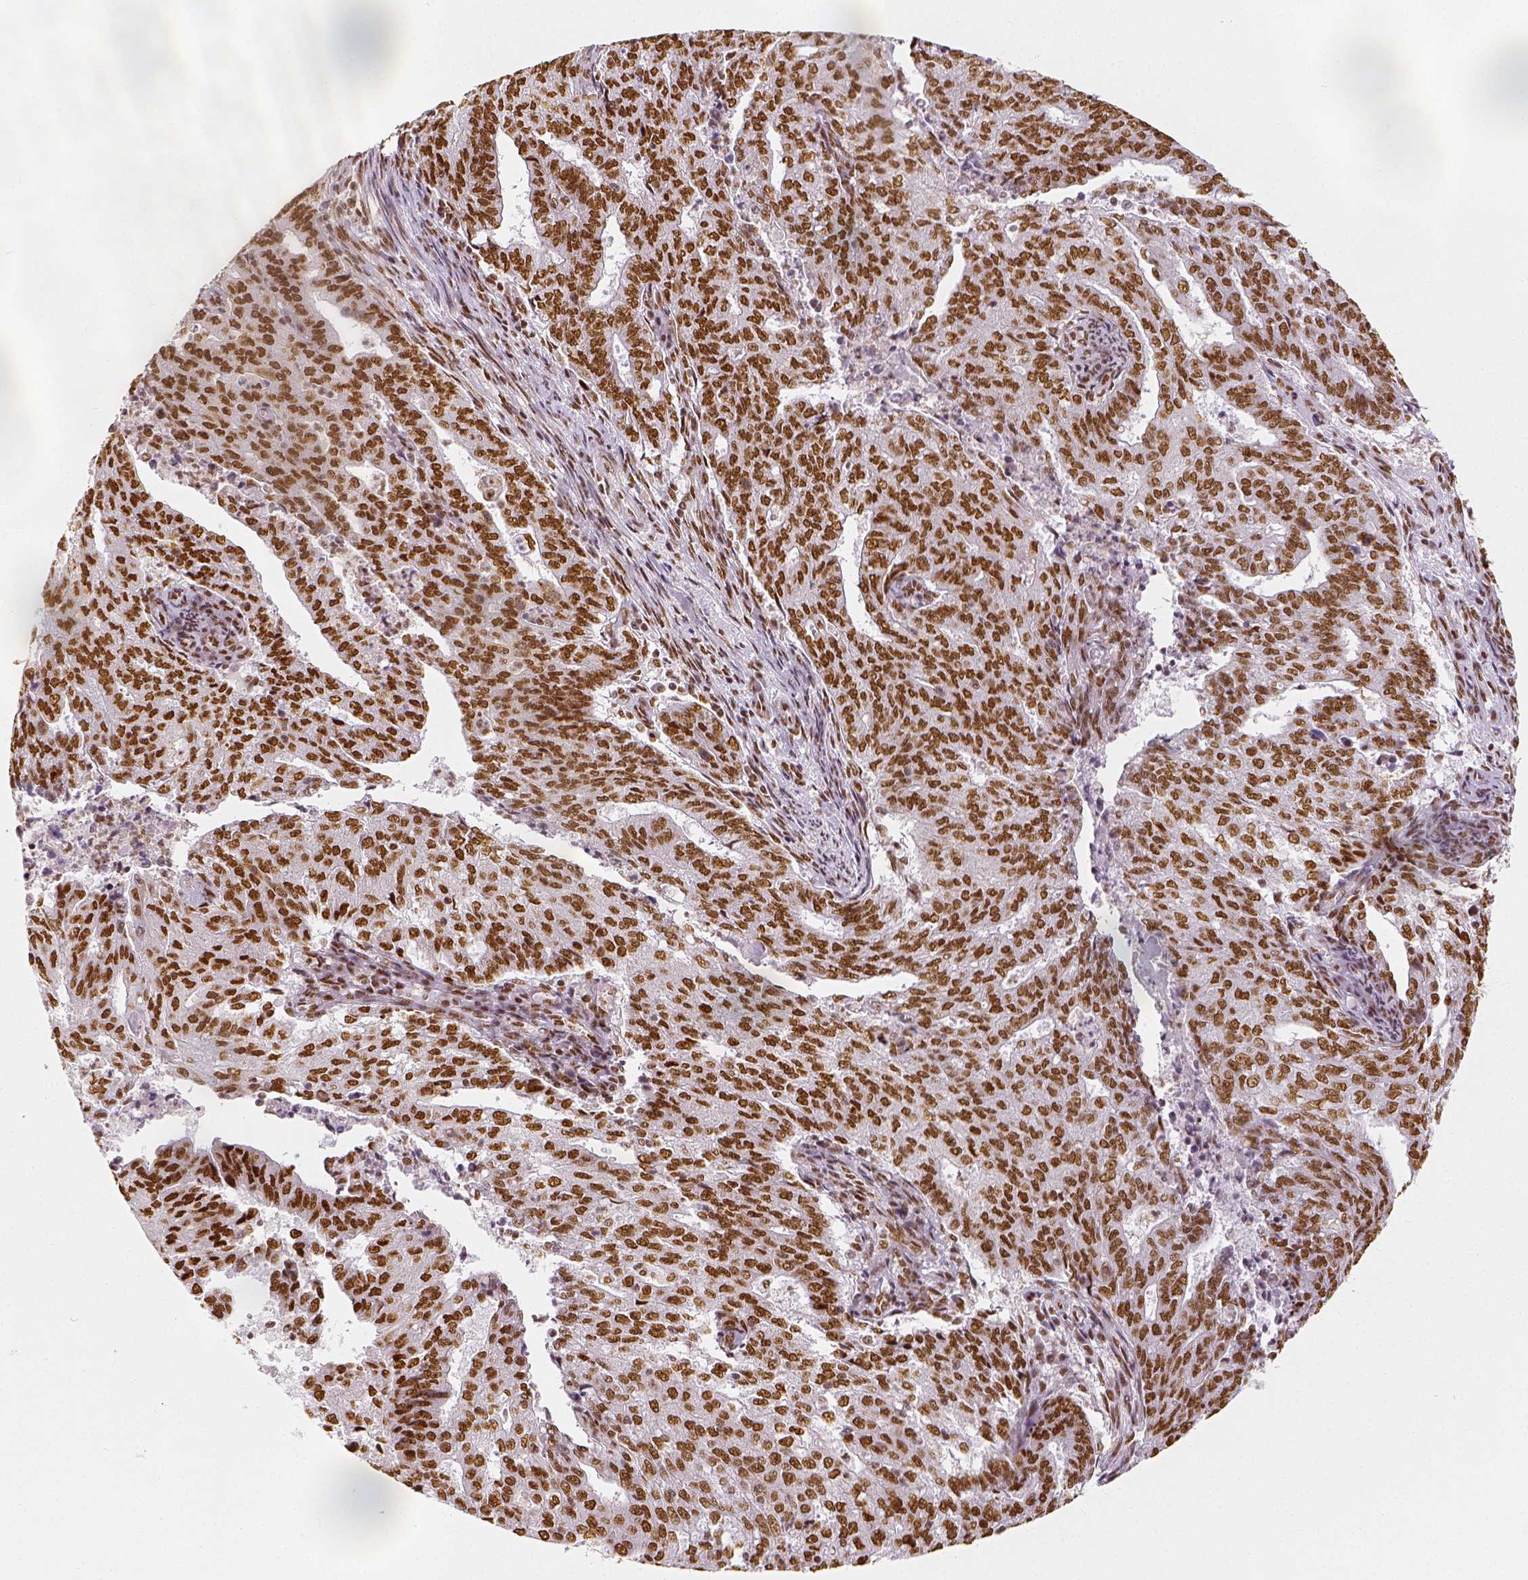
{"staining": {"intensity": "moderate", "quantity": ">75%", "location": "nuclear"}, "tissue": "endometrial cancer", "cell_type": "Tumor cells", "image_type": "cancer", "snomed": [{"axis": "morphology", "description": "Adenocarcinoma, NOS"}, {"axis": "topography", "description": "Endometrium"}], "caption": "Immunohistochemical staining of human endometrial cancer (adenocarcinoma) displays moderate nuclear protein staining in approximately >75% of tumor cells.", "gene": "KDM5B", "patient": {"sex": "female", "age": 82}}